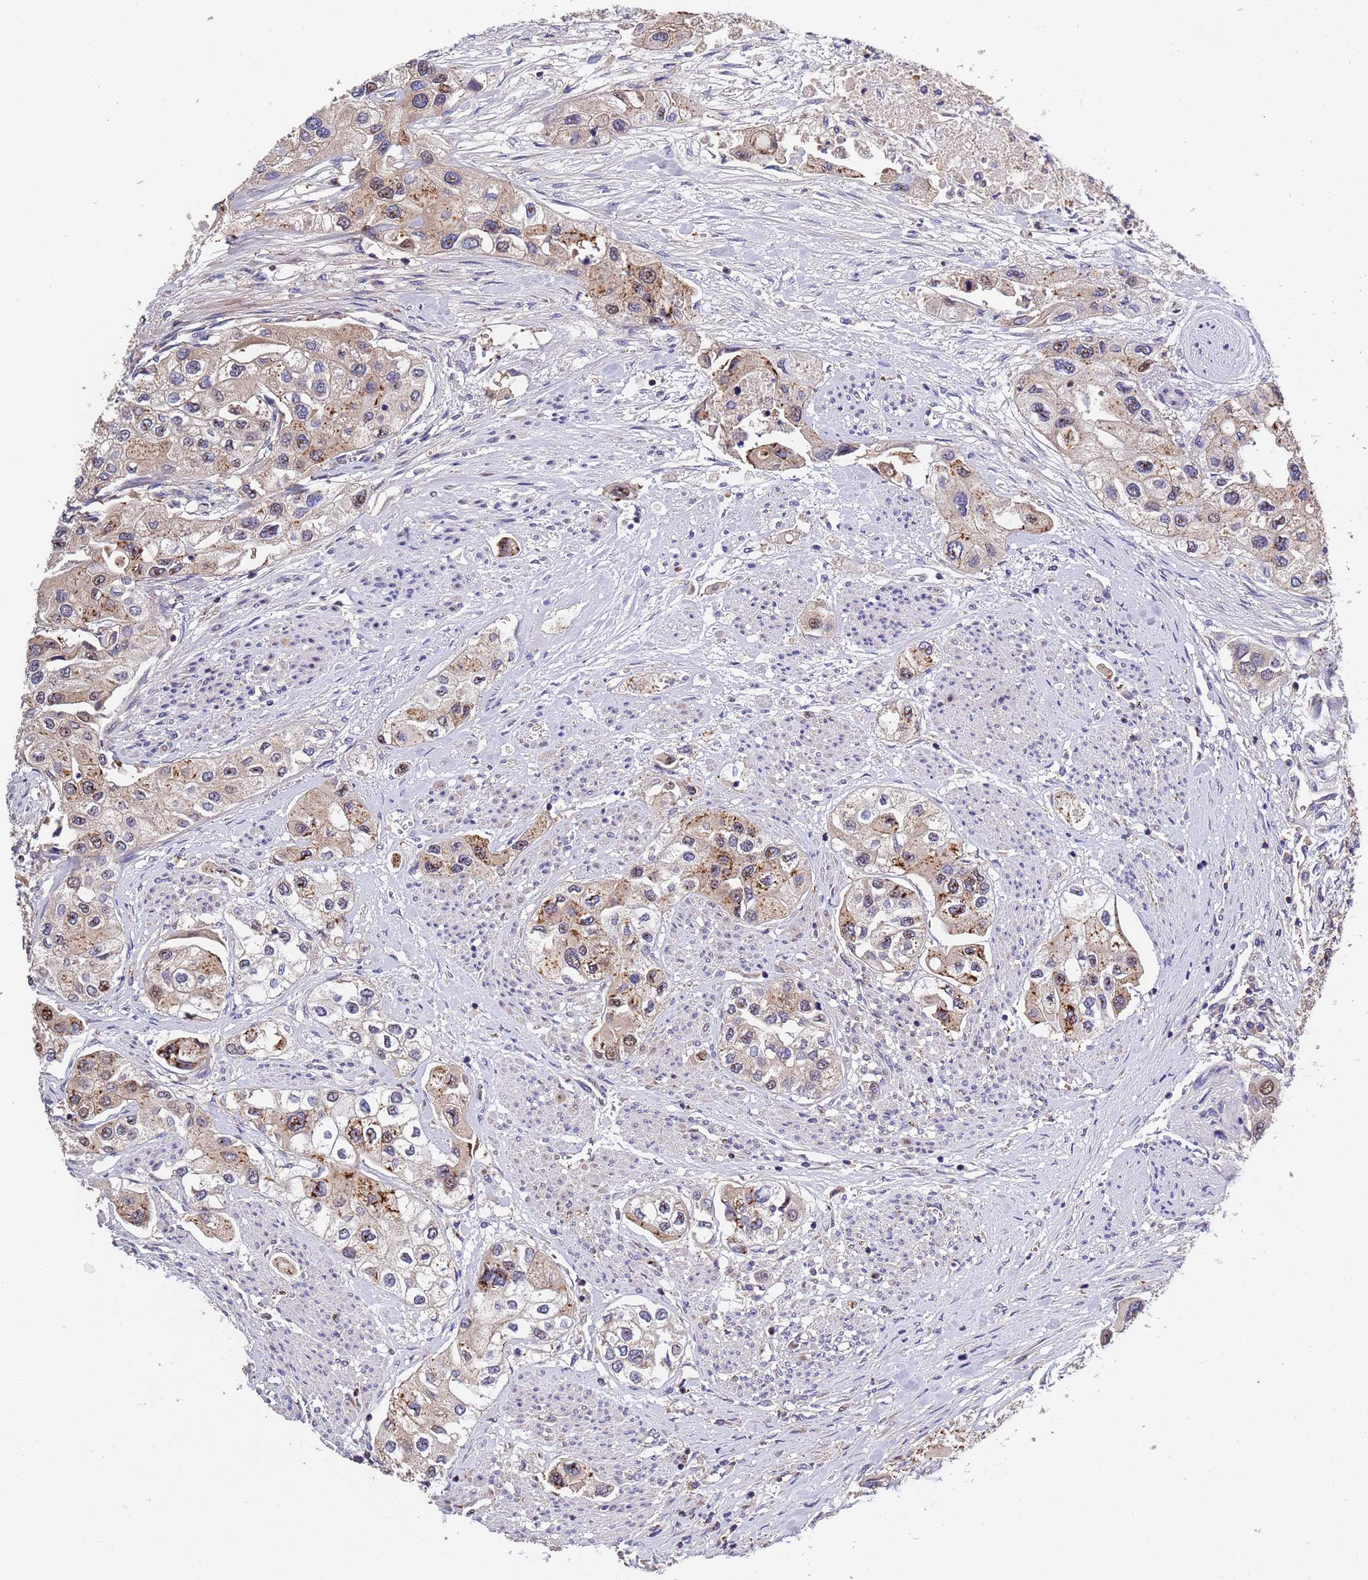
{"staining": {"intensity": "moderate", "quantity": "<25%", "location": "cytoplasmic/membranous"}, "tissue": "urothelial cancer", "cell_type": "Tumor cells", "image_type": "cancer", "snomed": [{"axis": "morphology", "description": "Urothelial carcinoma, High grade"}, {"axis": "topography", "description": "Urinary bladder"}], "caption": "Tumor cells display low levels of moderate cytoplasmic/membranous expression in about <25% of cells in urothelial carcinoma (high-grade).", "gene": "PARP16", "patient": {"sex": "male", "age": 64}}